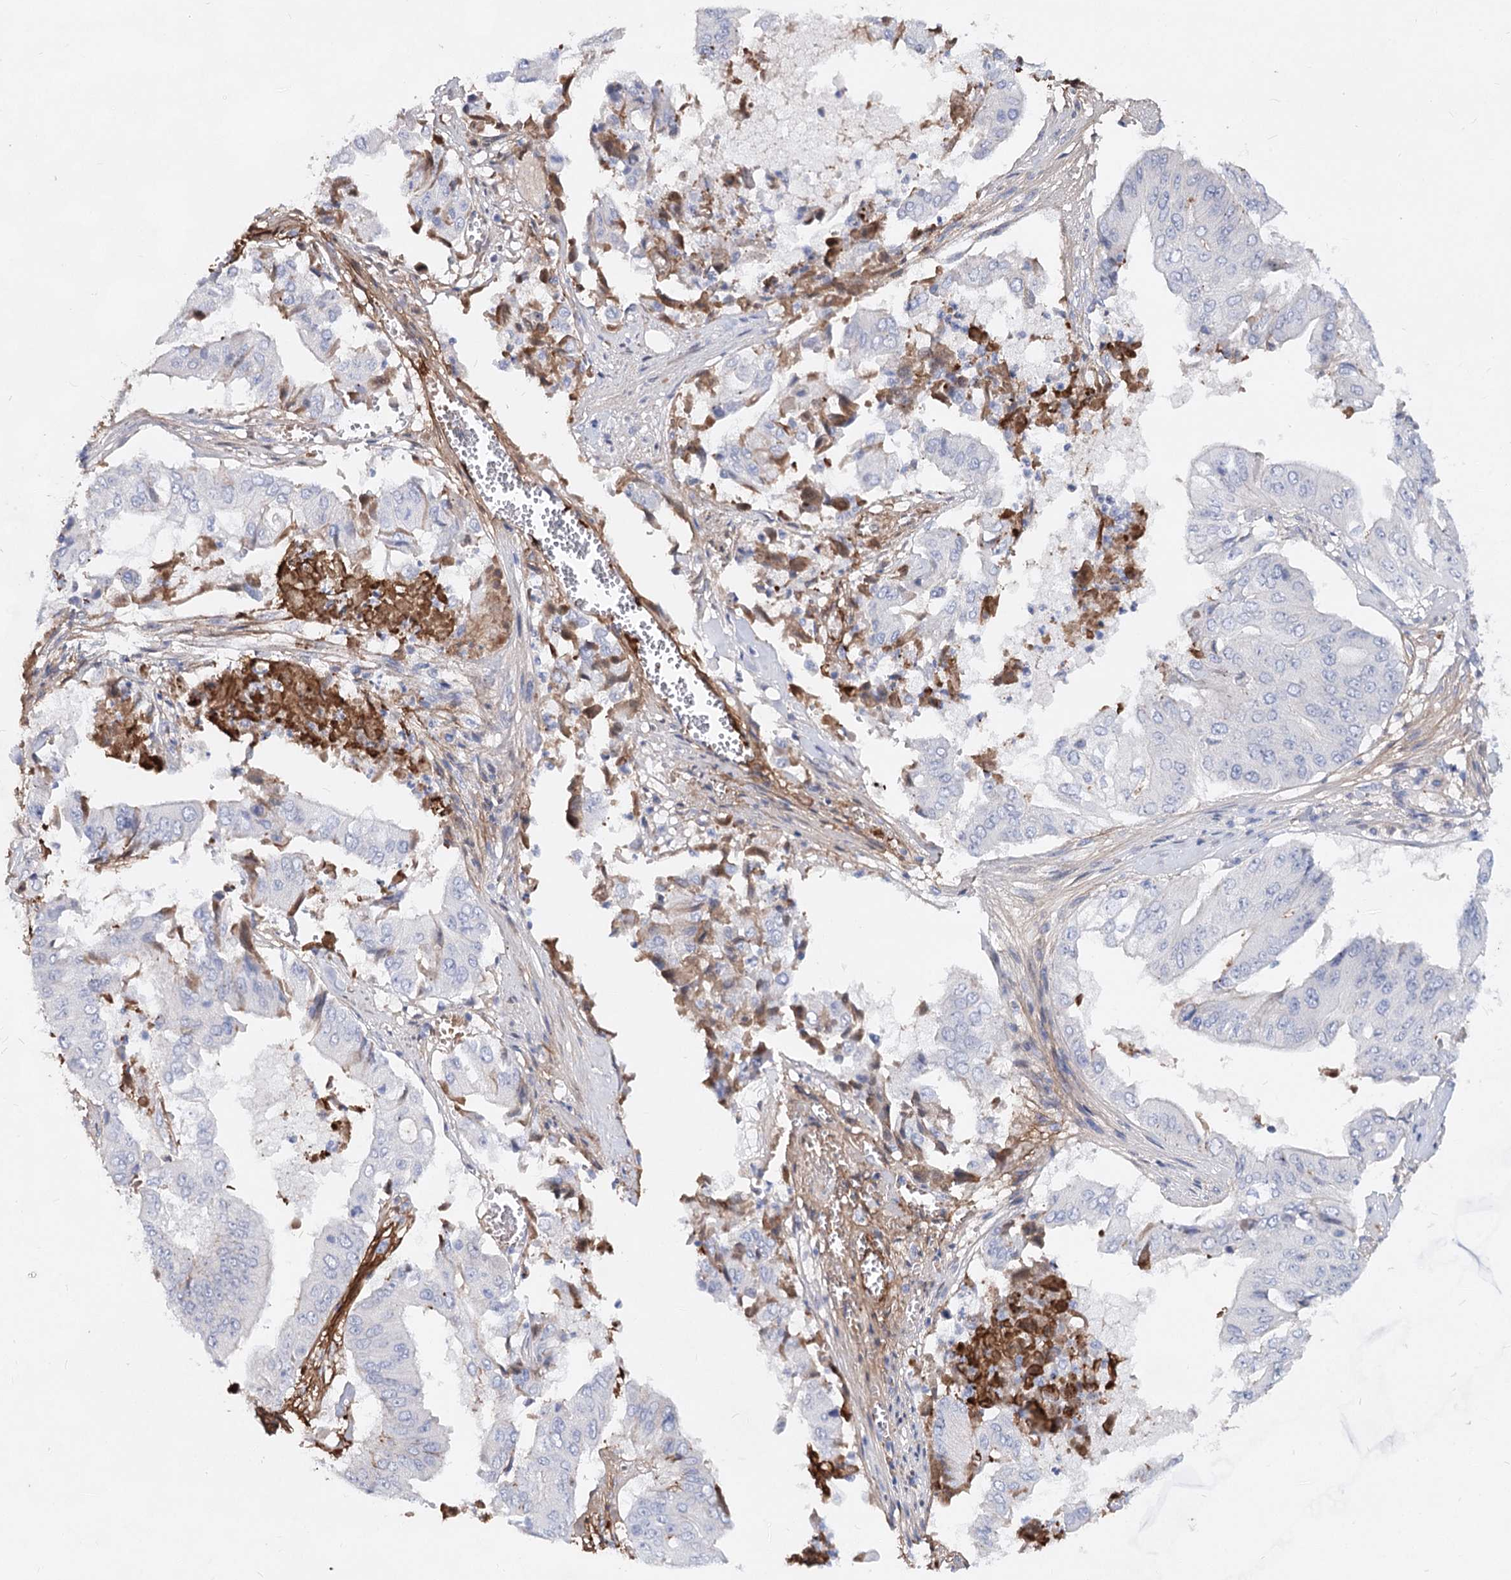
{"staining": {"intensity": "negative", "quantity": "none", "location": "none"}, "tissue": "pancreatic cancer", "cell_type": "Tumor cells", "image_type": "cancer", "snomed": [{"axis": "morphology", "description": "Adenocarcinoma, NOS"}, {"axis": "topography", "description": "Pancreas"}], "caption": "The immunohistochemistry (IHC) image has no significant positivity in tumor cells of pancreatic cancer (adenocarcinoma) tissue.", "gene": "TASOR2", "patient": {"sex": "female", "age": 77}}